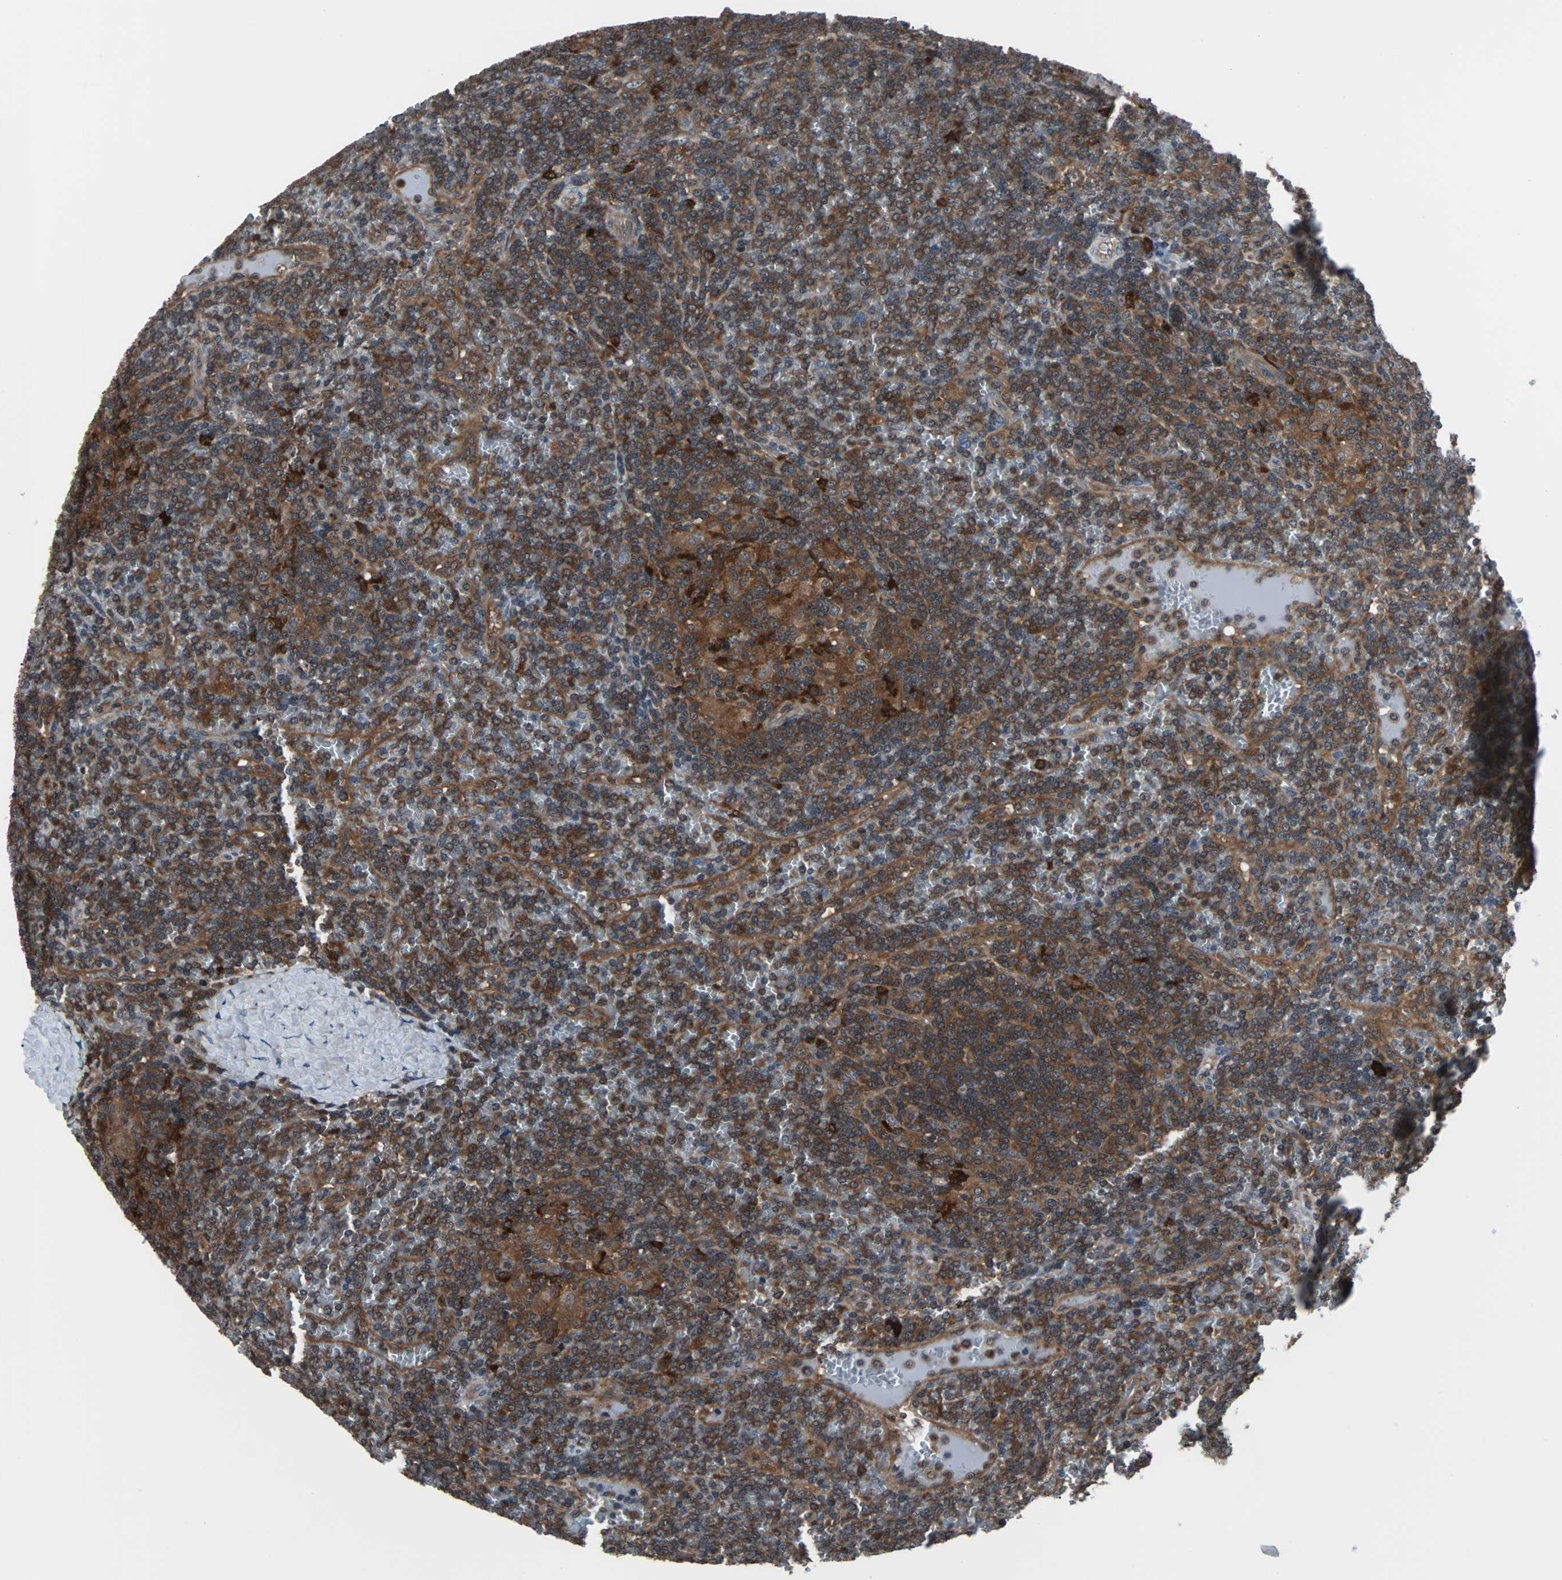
{"staining": {"intensity": "moderate", "quantity": ">75%", "location": "cytoplasmic/membranous"}, "tissue": "lymphoma", "cell_type": "Tumor cells", "image_type": "cancer", "snomed": [{"axis": "morphology", "description": "Malignant lymphoma, non-Hodgkin's type, Low grade"}, {"axis": "topography", "description": "Spleen"}], "caption": "Tumor cells show moderate cytoplasmic/membranous expression in about >75% of cells in low-grade malignant lymphoma, non-Hodgkin's type.", "gene": "PAK1", "patient": {"sex": "female", "age": 19}}